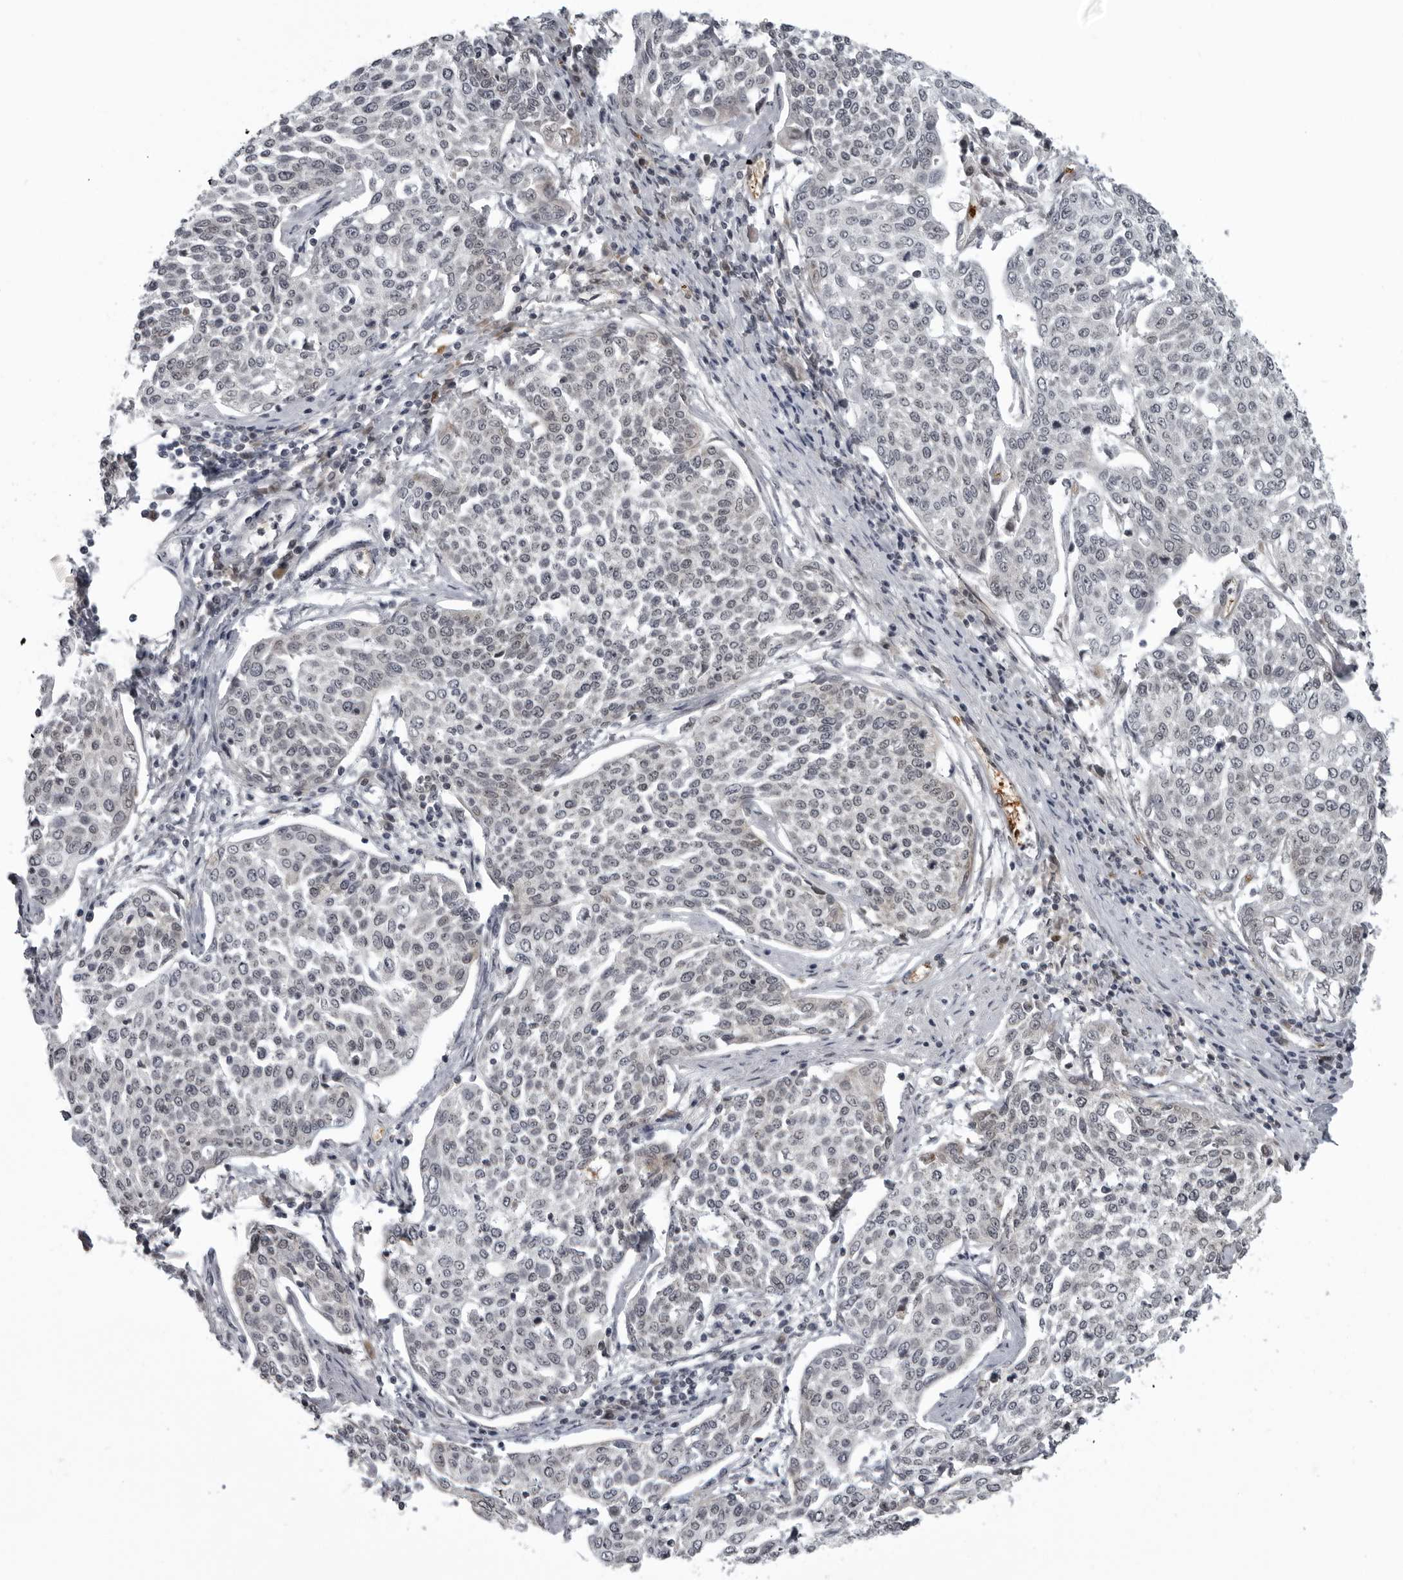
{"staining": {"intensity": "negative", "quantity": "none", "location": "none"}, "tissue": "cervical cancer", "cell_type": "Tumor cells", "image_type": "cancer", "snomed": [{"axis": "morphology", "description": "Squamous cell carcinoma, NOS"}, {"axis": "topography", "description": "Cervix"}], "caption": "High magnification brightfield microscopy of cervical cancer (squamous cell carcinoma) stained with DAB (3,3'-diaminobenzidine) (brown) and counterstained with hematoxylin (blue): tumor cells show no significant expression. (Immunohistochemistry, brightfield microscopy, high magnification).", "gene": "THOP1", "patient": {"sex": "female", "age": 34}}